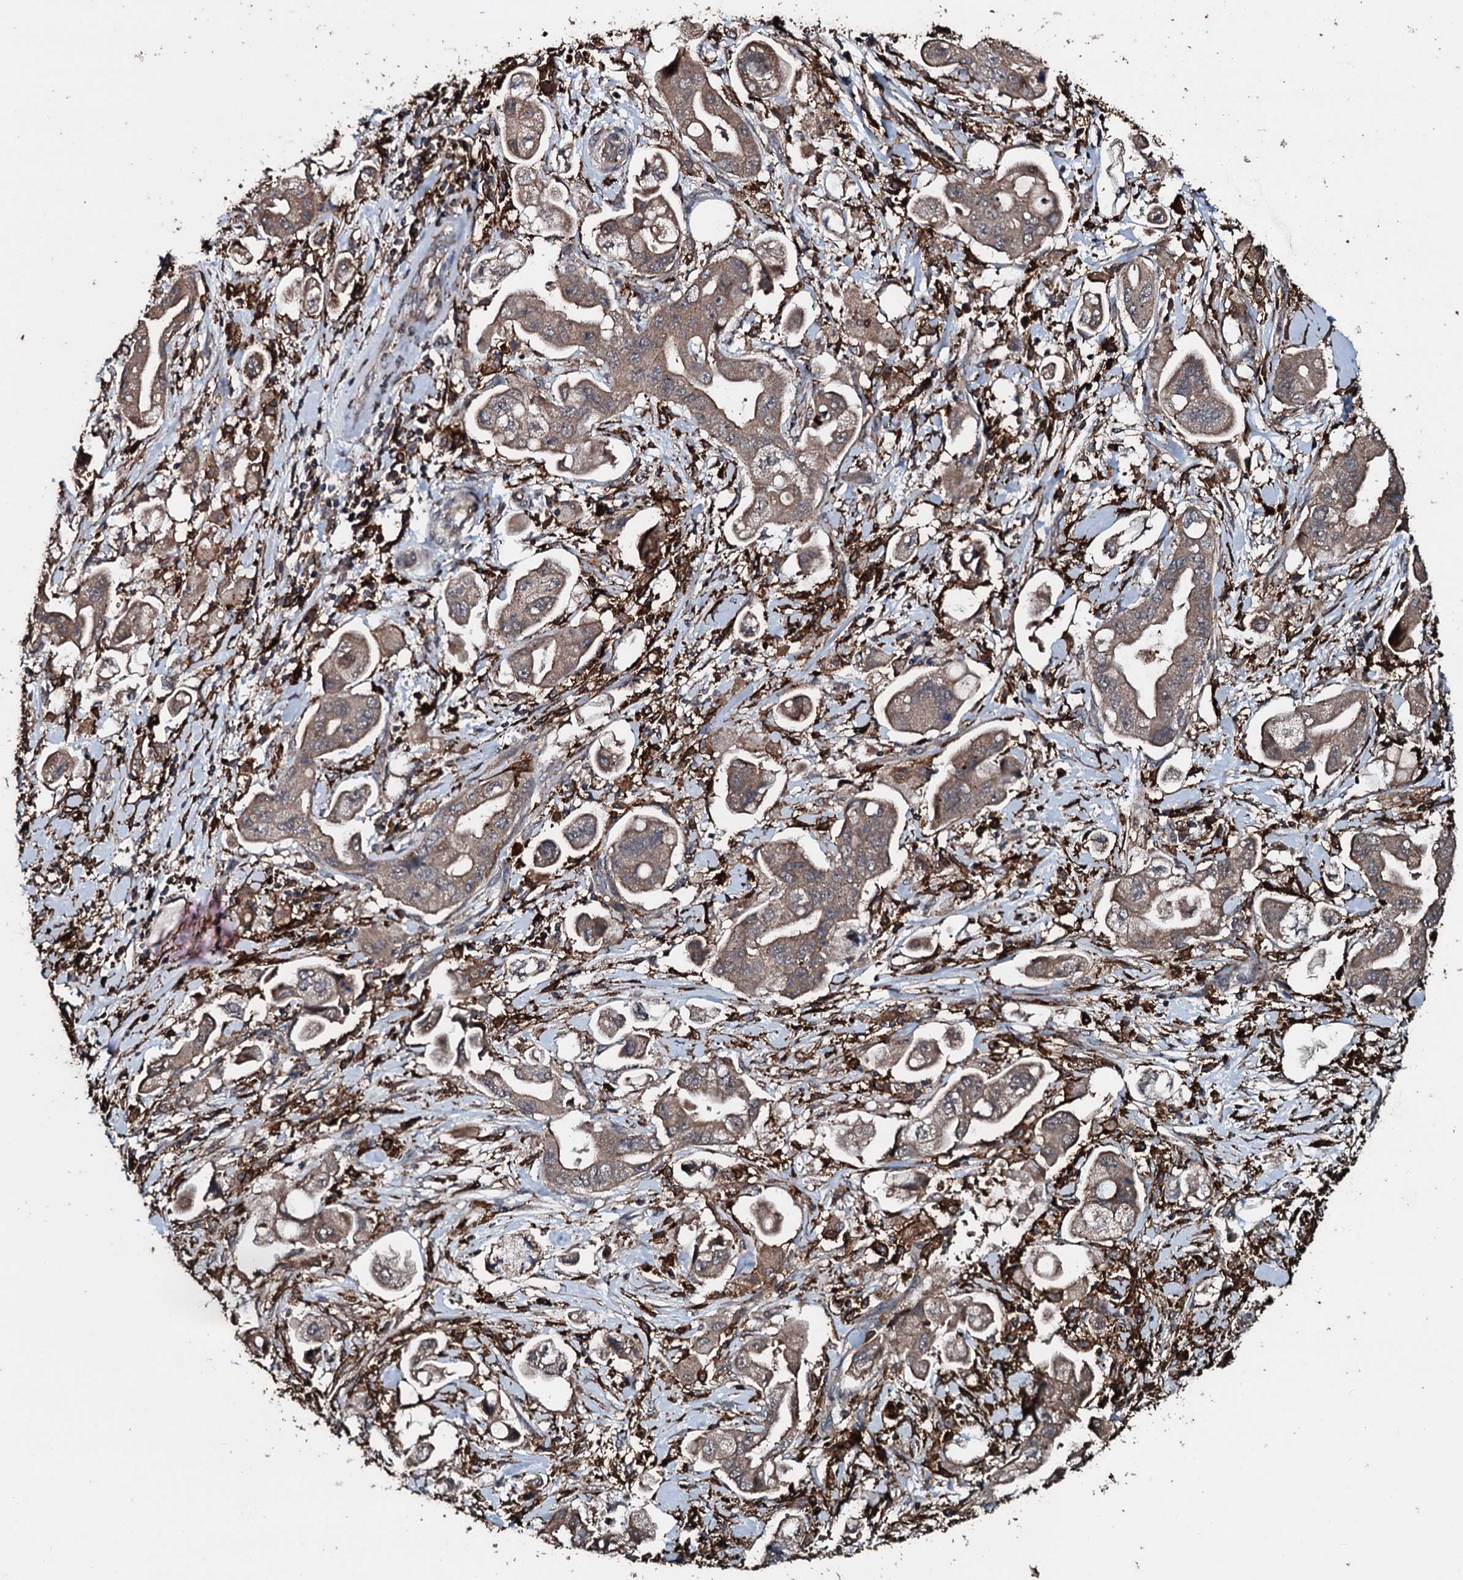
{"staining": {"intensity": "weak", "quantity": ">75%", "location": "cytoplasmic/membranous"}, "tissue": "stomach cancer", "cell_type": "Tumor cells", "image_type": "cancer", "snomed": [{"axis": "morphology", "description": "Adenocarcinoma, NOS"}, {"axis": "topography", "description": "Stomach"}], "caption": "Tumor cells reveal low levels of weak cytoplasmic/membranous staining in approximately >75% of cells in stomach cancer. (DAB (3,3'-diaminobenzidine) IHC, brown staining for protein, blue staining for nuclei).", "gene": "TPGS2", "patient": {"sex": "male", "age": 62}}